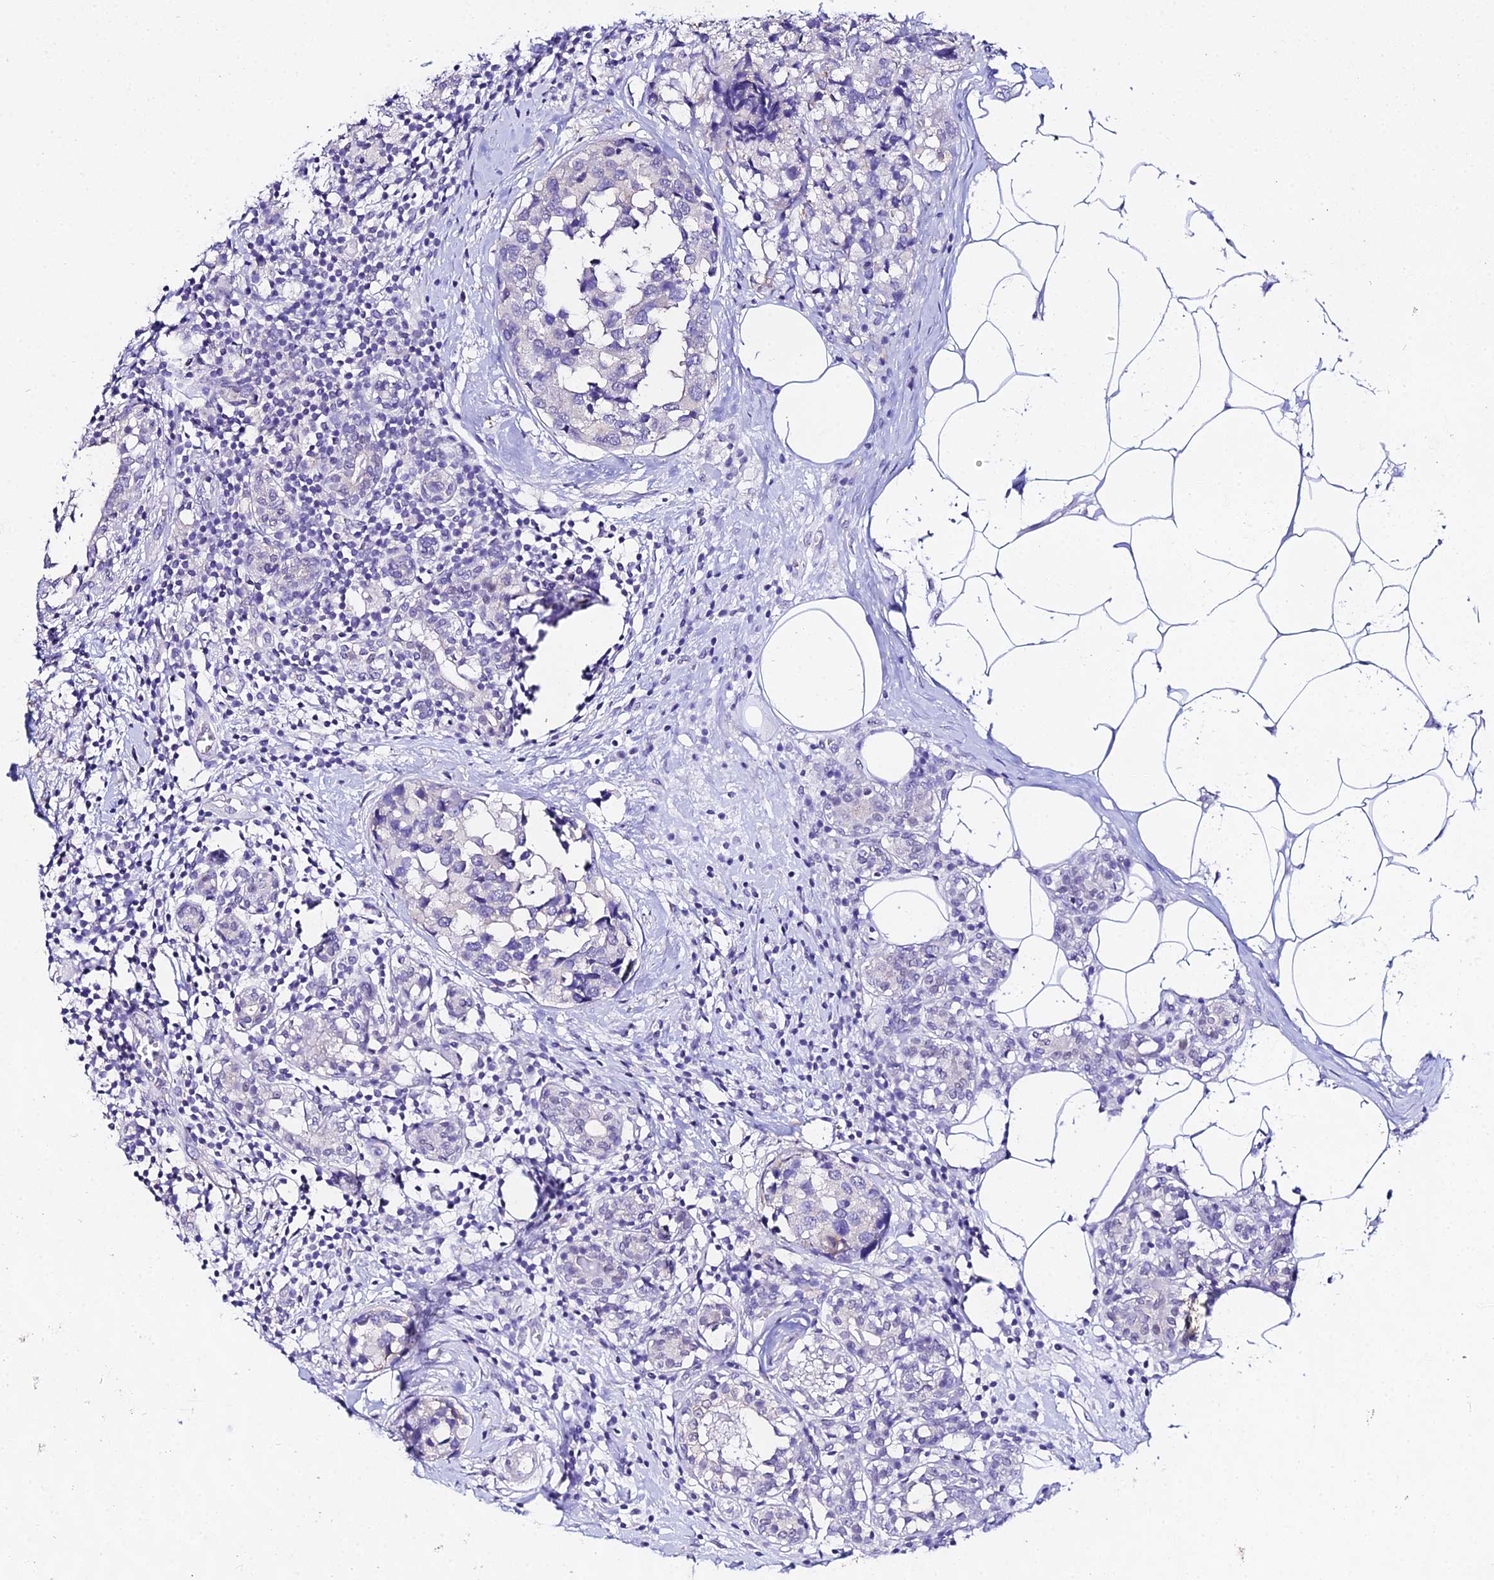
{"staining": {"intensity": "negative", "quantity": "none", "location": "none"}, "tissue": "breast cancer", "cell_type": "Tumor cells", "image_type": "cancer", "snomed": [{"axis": "morphology", "description": "Lobular carcinoma"}, {"axis": "topography", "description": "Breast"}], "caption": "Immunohistochemistry (IHC) photomicrograph of lobular carcinoma (breast) stained for a protein (brown), which reveals no staining in tumor cells.", "gene": "ATG16L2", "patient": {"sex": "female", "age": 59}}